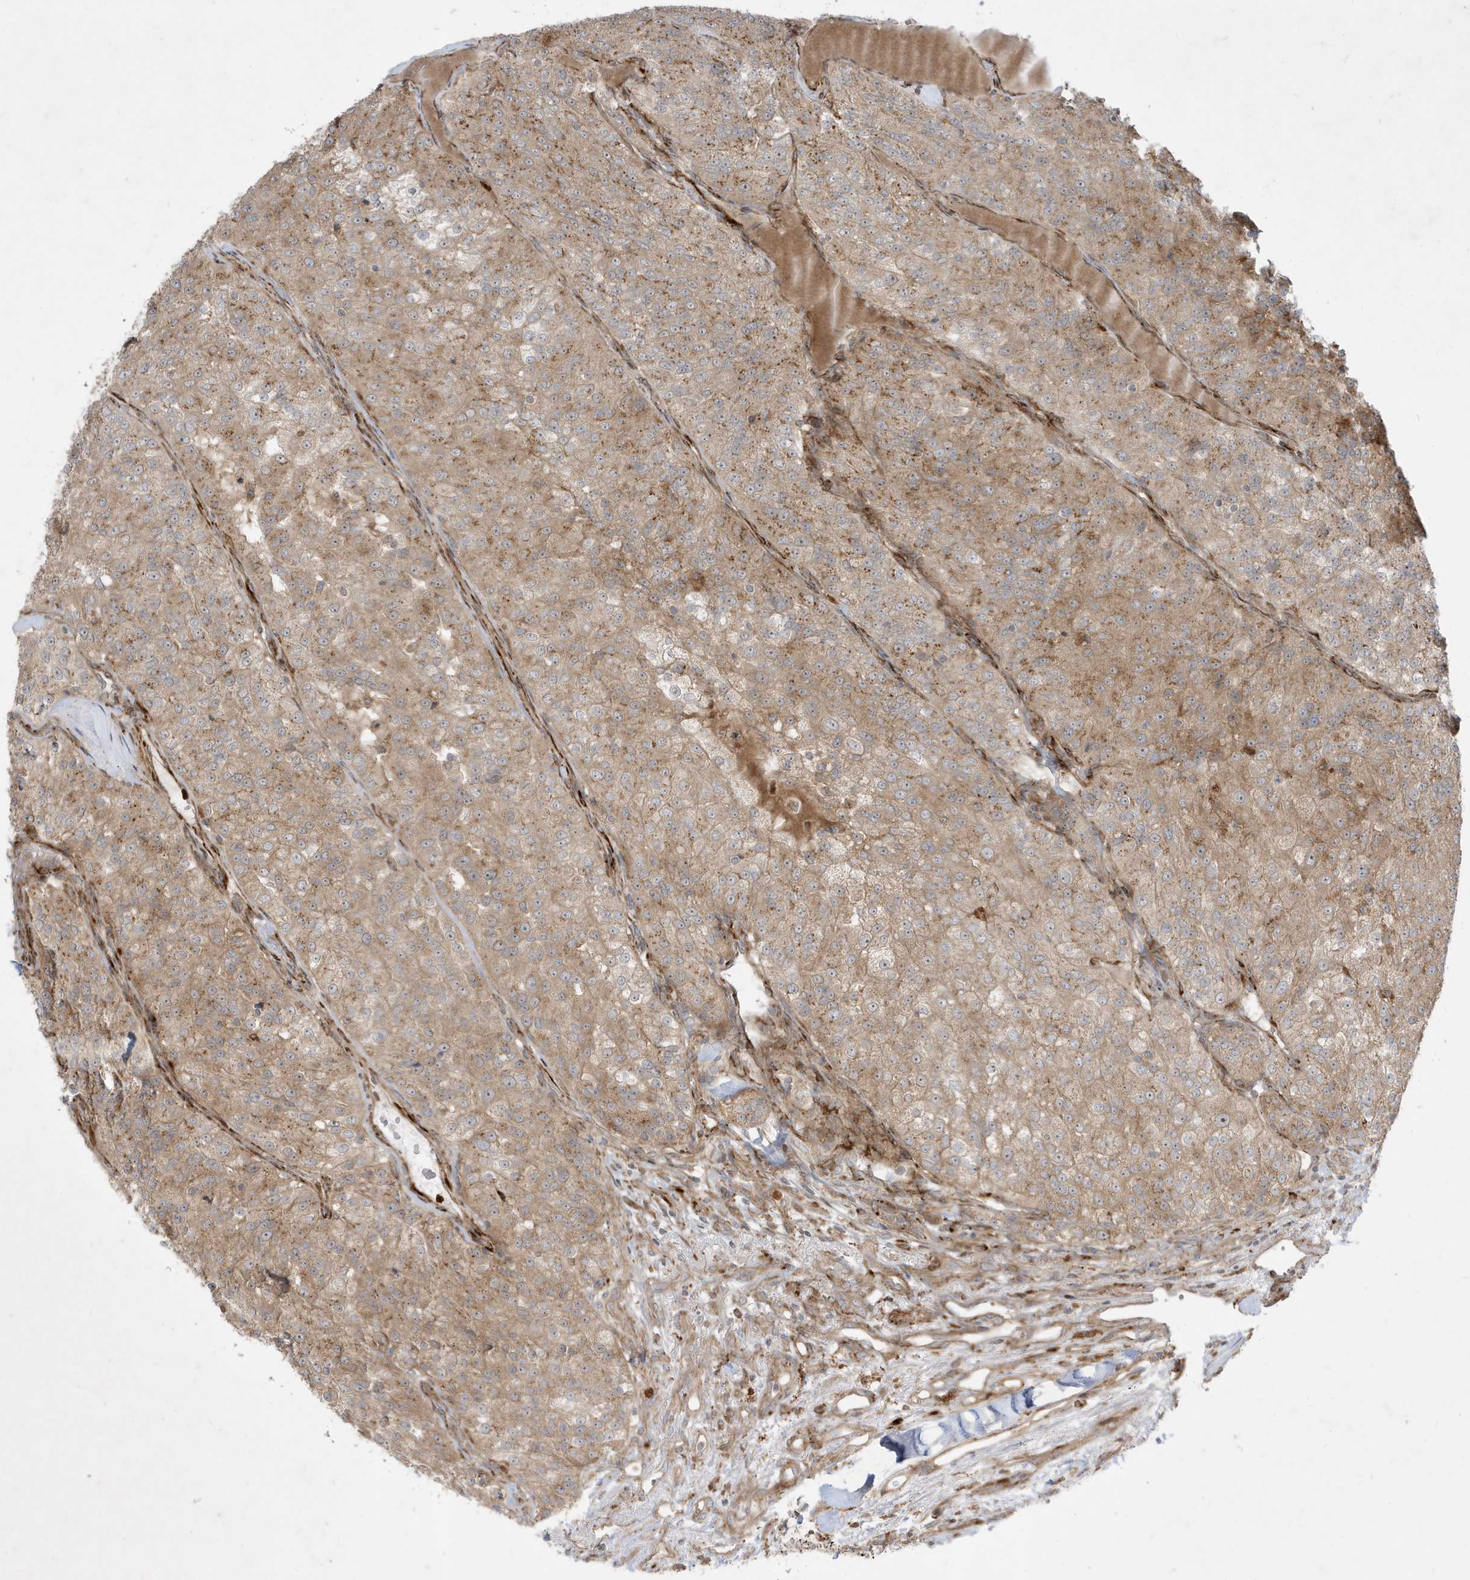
{"staining": {"intensity": "moderate", "quantity": ">75%", "location": "cytoplasmic/membranous"}, "tissue": "renal cancer", "cell_type": "Tumor cells", "image_type": "cancer", "snomed": [{"axis": "morphology", "description": "Adenocarcinoma, NOS"}, {"axis": "topography", "description": "Kidney"}], "caption": "Moderate cytoplasmic/membranous staining for a protein is present in about >75% of tumor cells of adenocarcinoma (renal) using IHC.", "gene": "IFT57", "patient": {"sex": "female", "age": 63}}